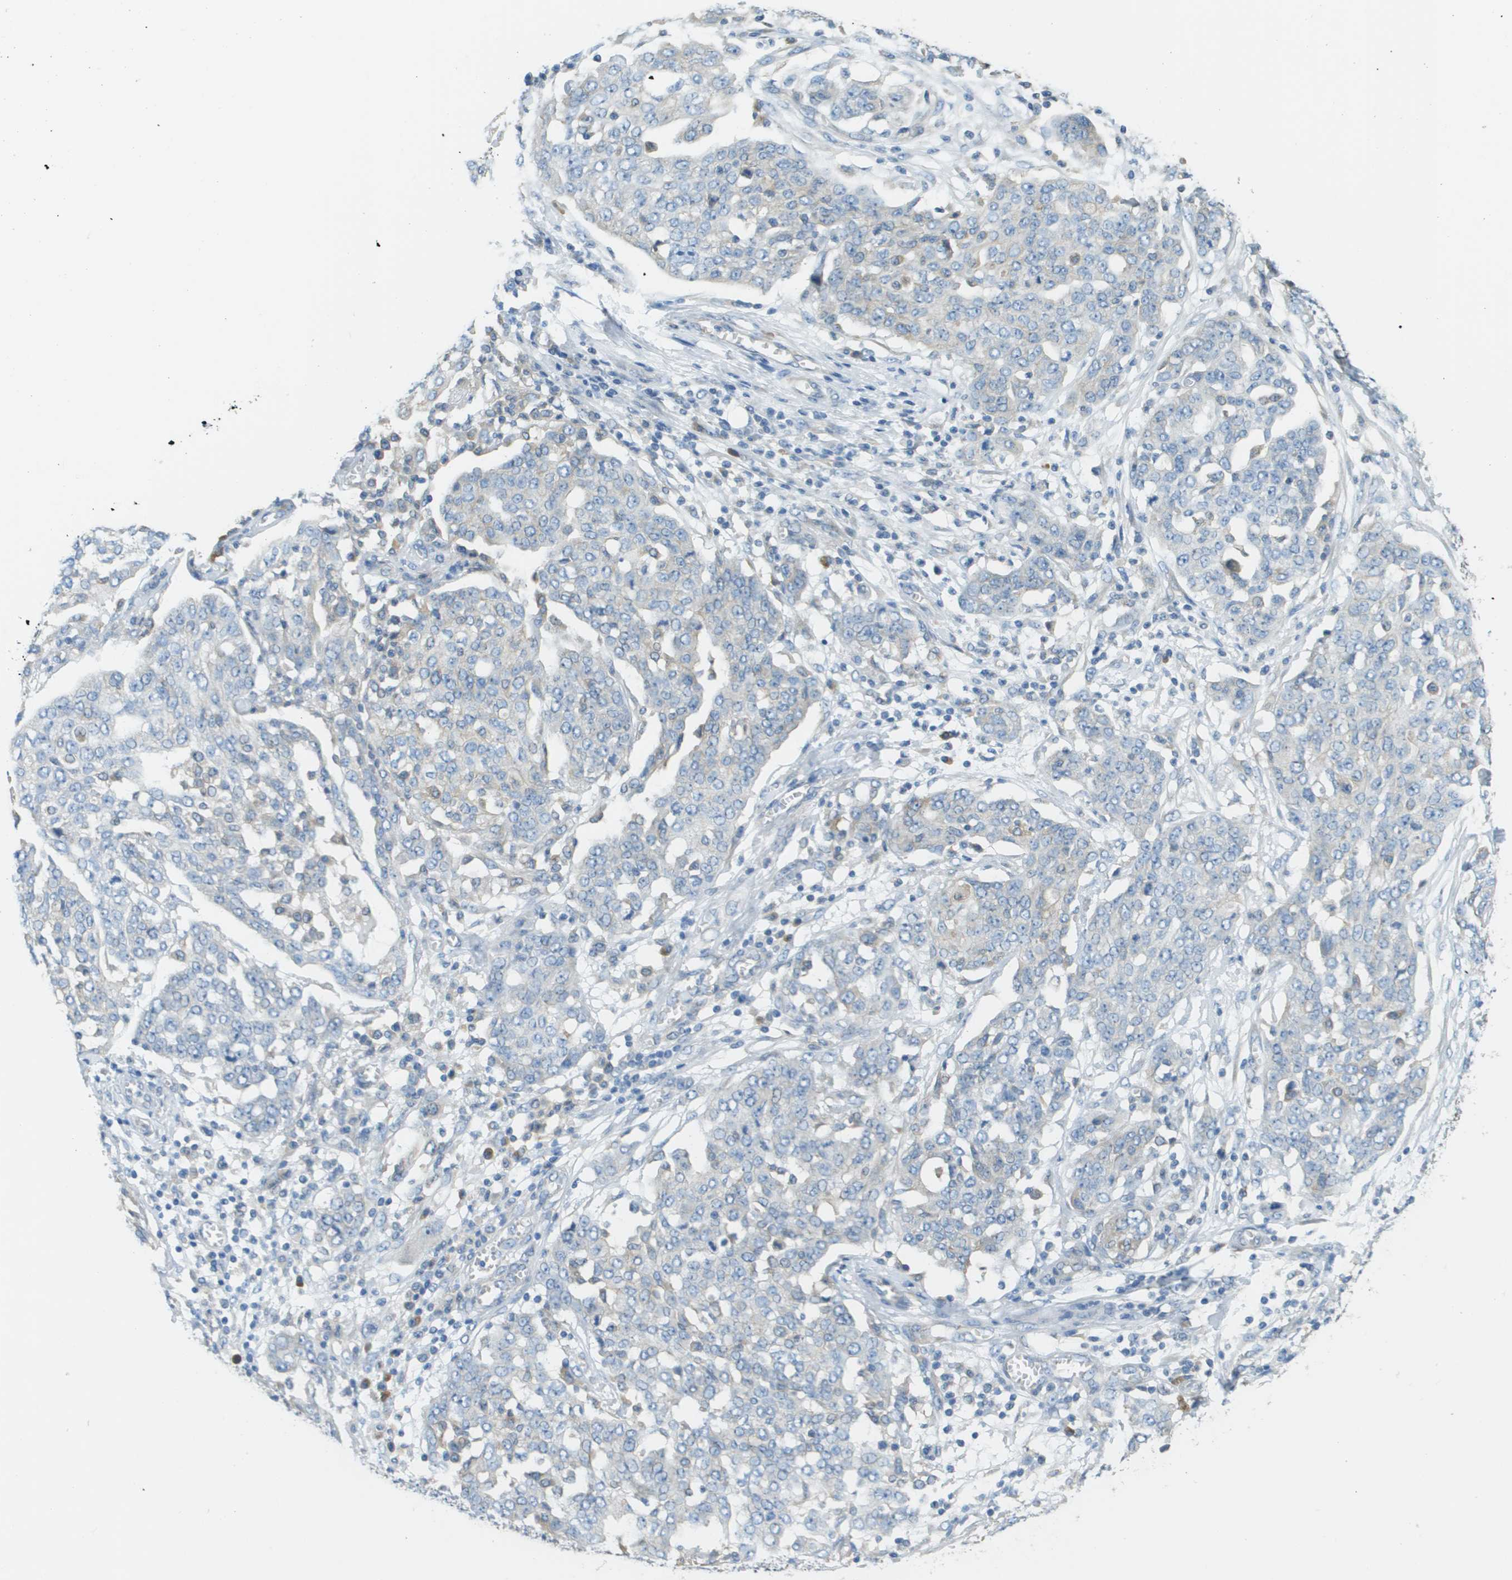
{"staining": {"intensity": "negative", "quantity": "none", "location": "none"}, "tissue": "ovarian cancer", "cell_type": "Tumor cells", "image_type": "cancer", "snomed": [{"axis": "morphology", "description": "Cystadenocarcinoma, serous, NOS"}, {"axis": "topography", "description": "Soft tissue"}, {"axis": "topography", "description": "Ovary"}], "caption": "The micrograph reveals no significant staining in tumor cells of ovarian cancer.", "gene": "DNAJB11", "patient": {"sex": "female", "age": 57}}